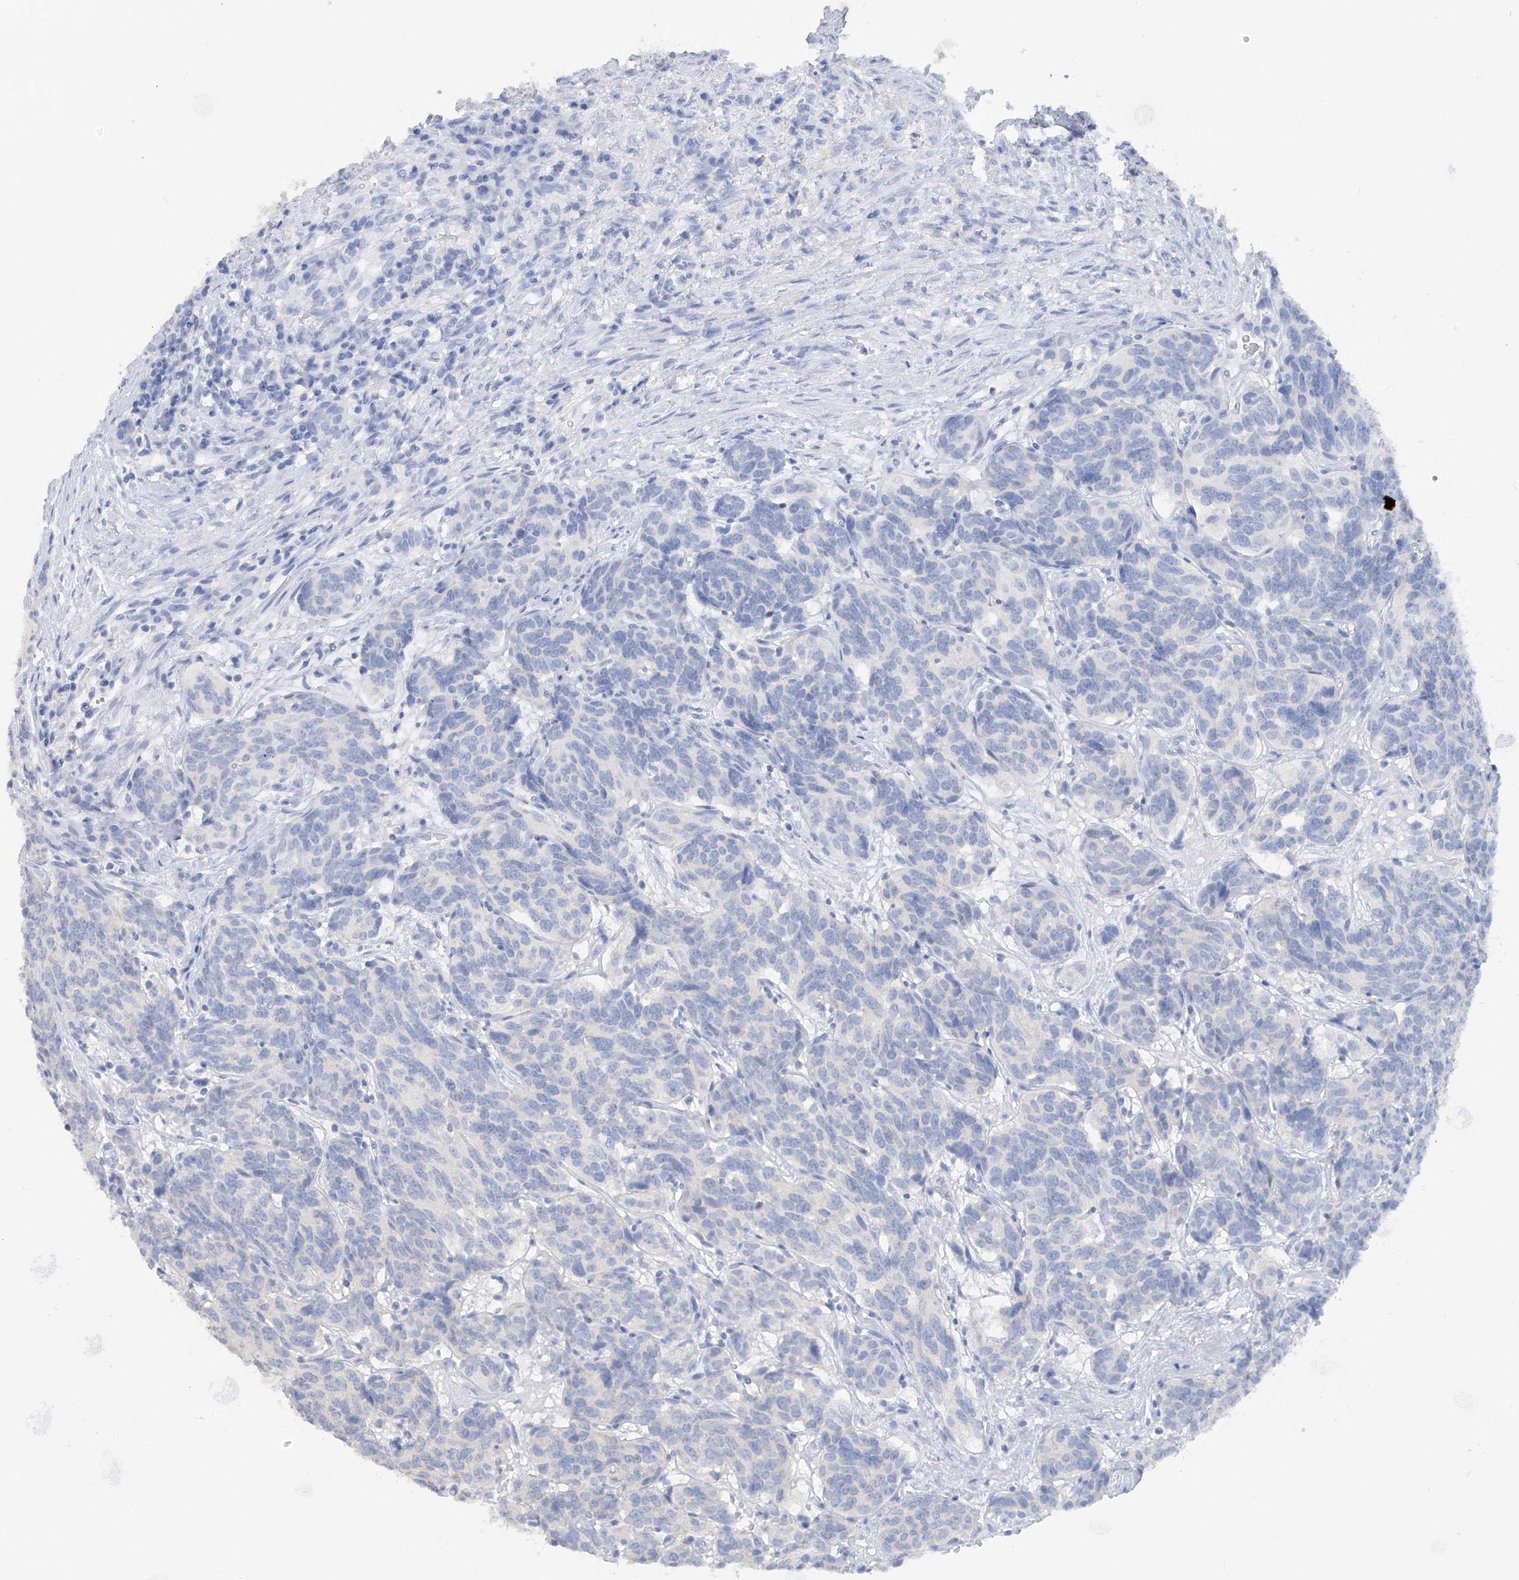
{"staining": {"intensity": "negative", "quantity": "none", "location": "none"}, "tissue": "carcinoid", "cell_type": "Tumor cells", "image_type": "cancer", "snomed": [{"axis": "morphology", "description": "Carcinoid, malignant, NOS"}, {"axis": "topography", "description": "Lung"}], "caption": "Image shows no significant protein expression in tumor cells of carcinoid. (Brightfield microscopy of DAB (3,3'-diaminobenzidine) IHC at high magnification).", "gene": "HAS3", "patient": {"sex": "female", "age": 46}}